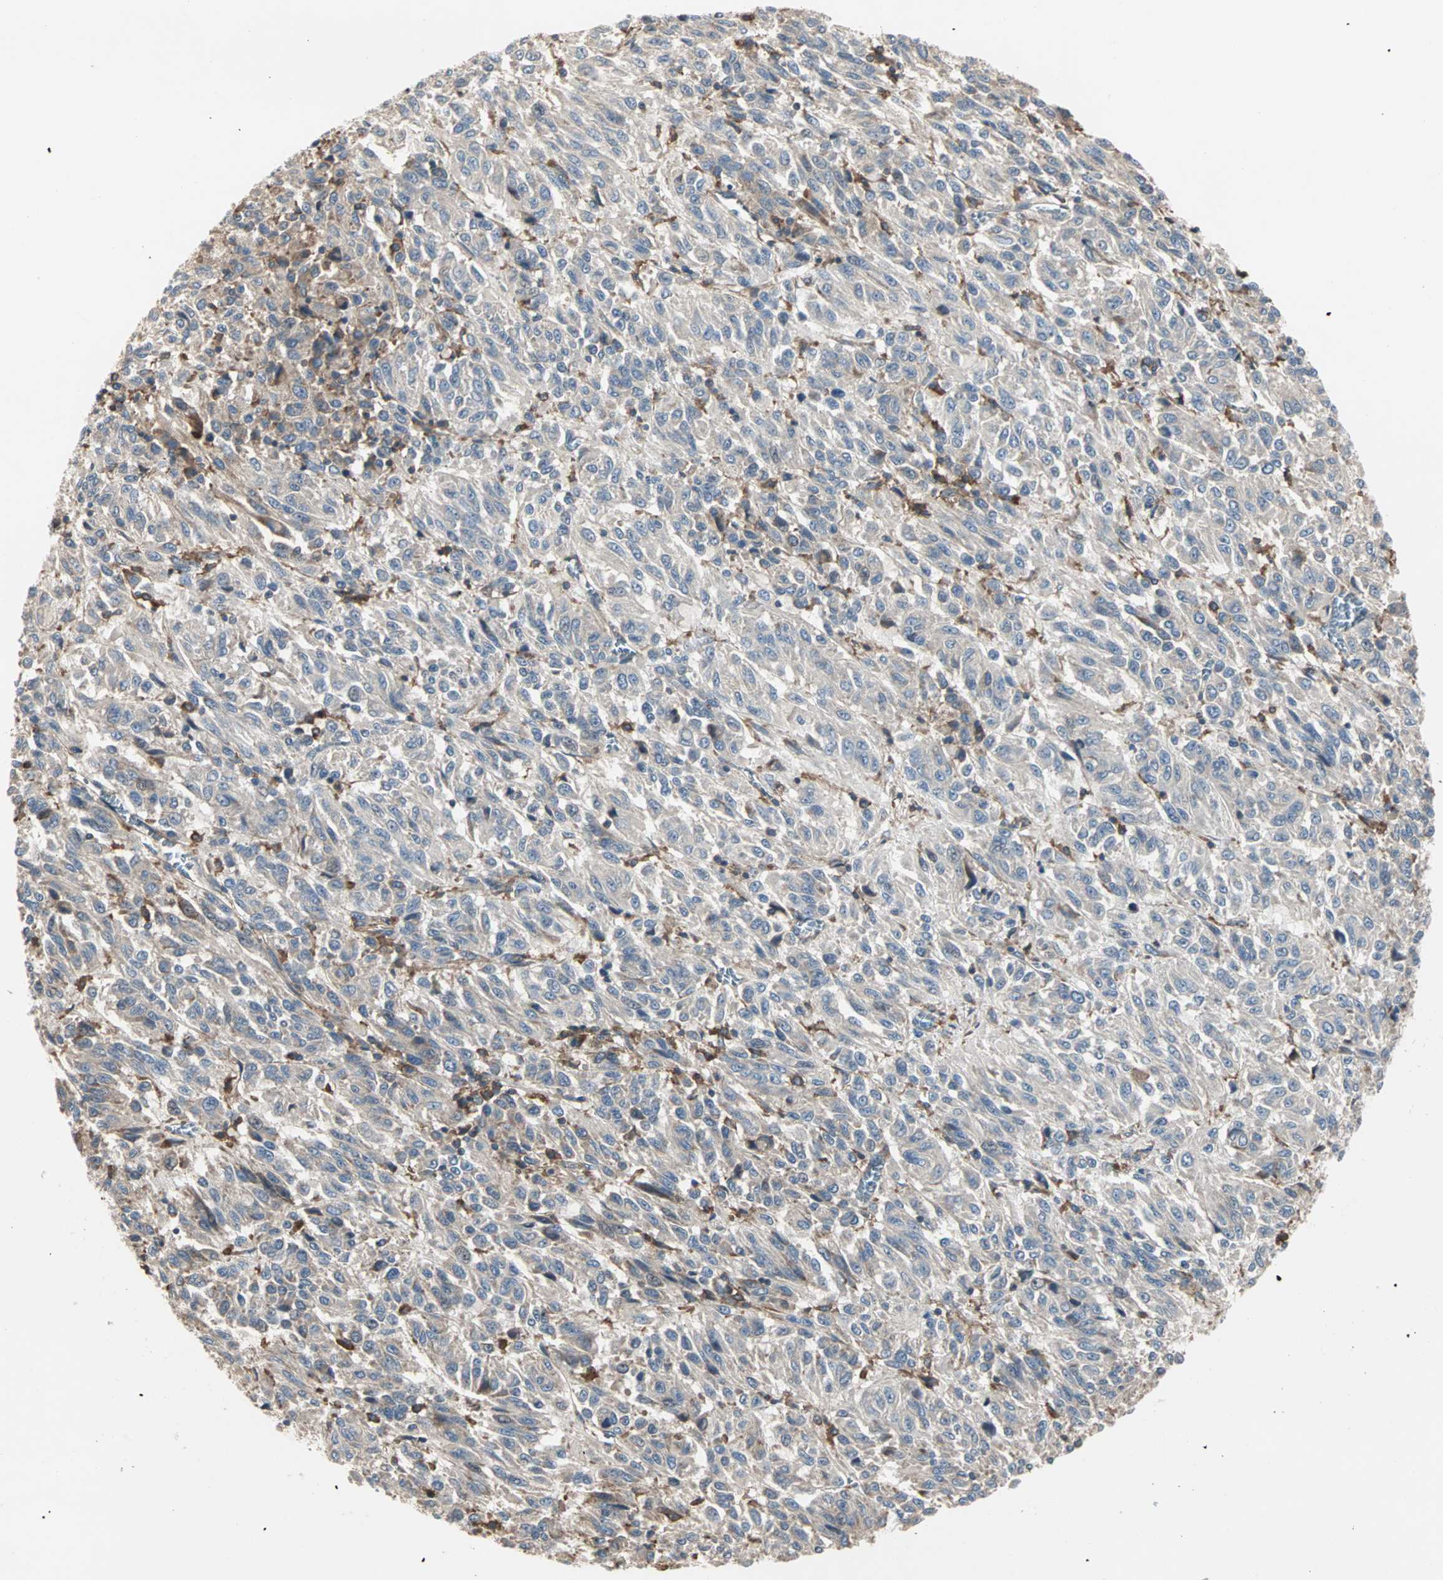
{"staining": {"intensity": "weak", "quantity": "<25%", "location": "cytoplasmic/membranous"}, "tissue": "melanoma", "cell_type": "Tumor cells", "image_type": "cancer", "snomed": [{"axis": "morphology", "description": "Malignant melanoma, Metastatic site"}, {"axis": "topography", "description": "Lung"}], "caption": "This micrograph is of malignant melanoma (metastatic site) stained with IHC to label a protein in brown with the nuclei are counter-stained blue. There is no staining in tumor cells.", "gene": "GNAI2", "patient": {"sex": "male", "age": 64}}